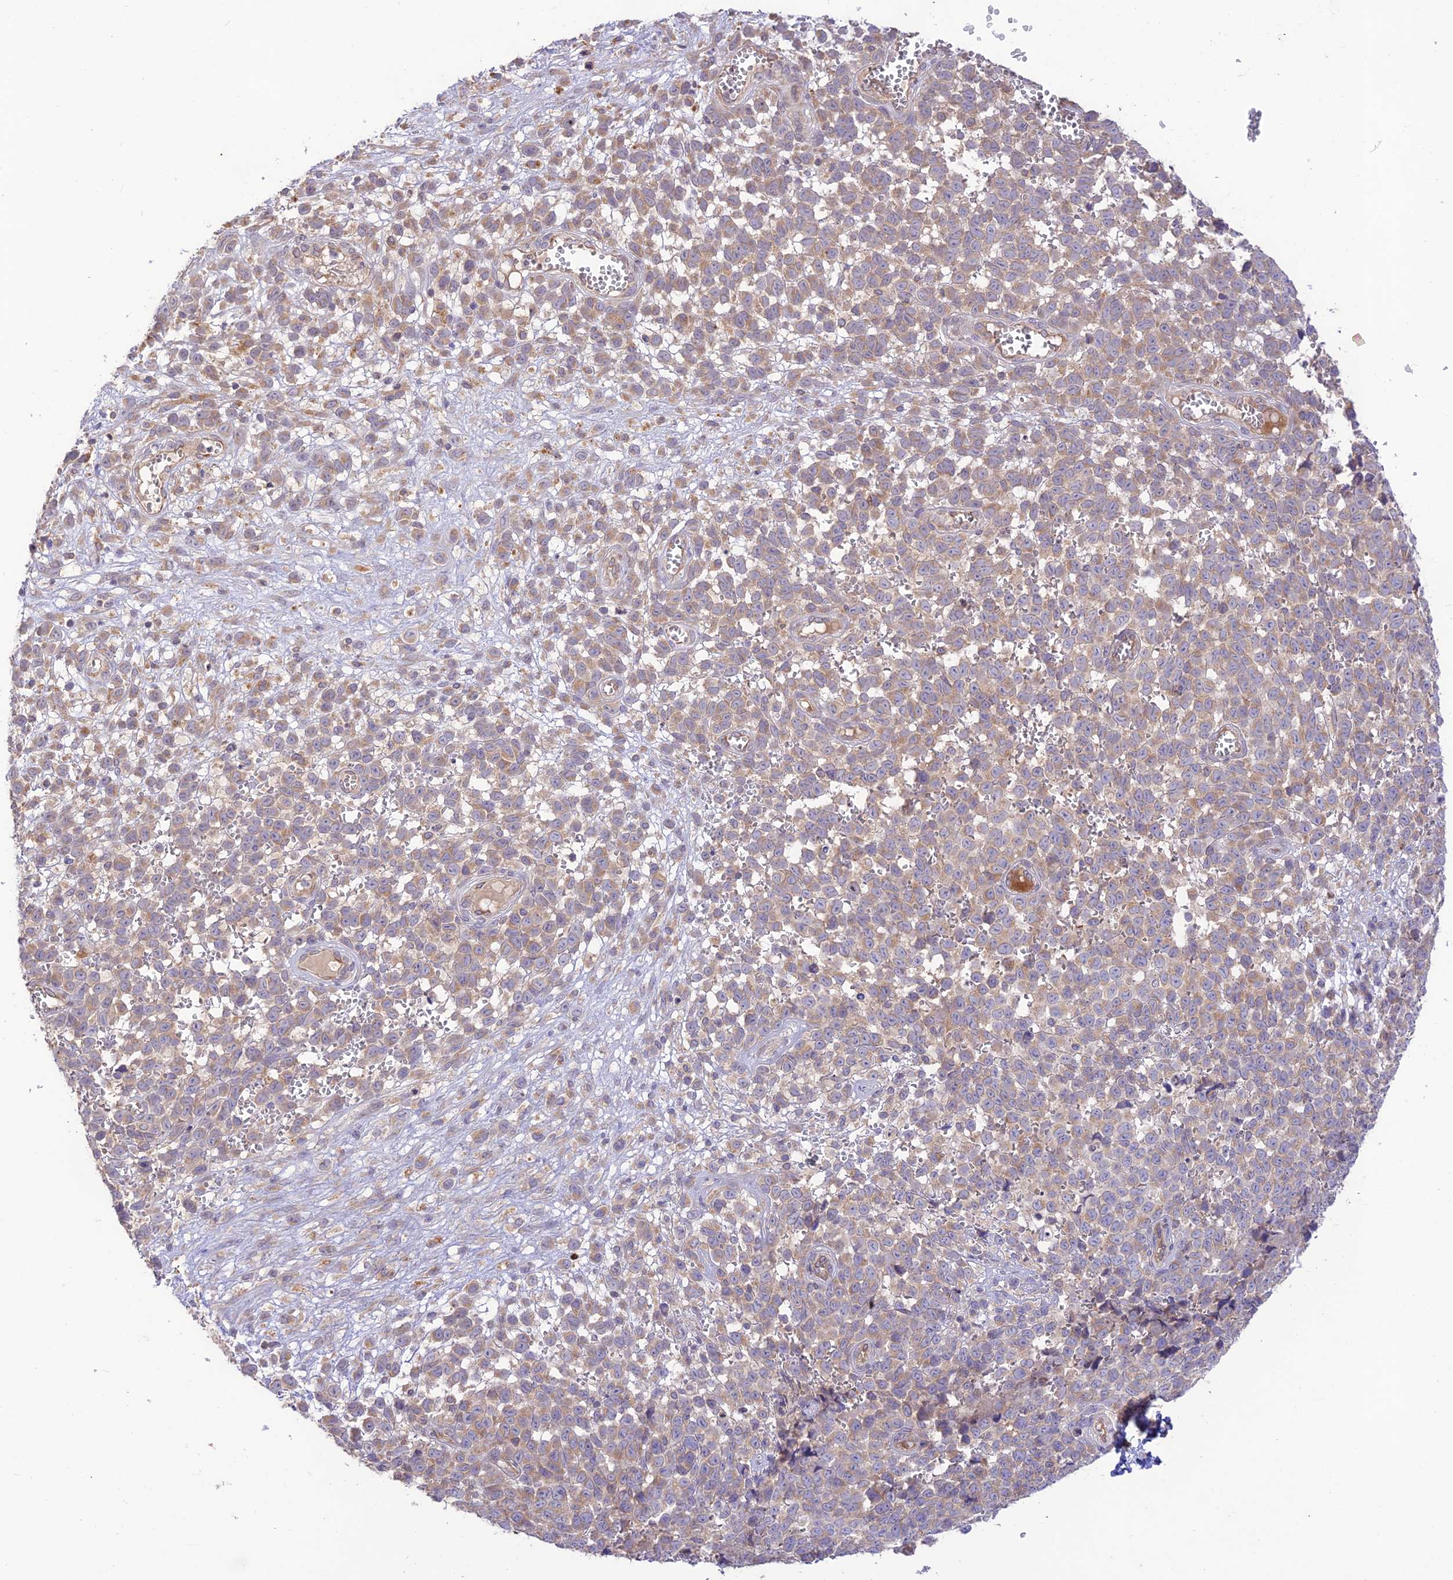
{"staining": {"intensity": "weak", "quantity": "<25%", "location": "cytoplasmic/membranous"}, "tissue": "melanoma", "cell_type": "Tumor cells", "image_type": "cancer", "snomed": [{"axis": "morphology", "description": "Malignant melanoma, NOS"}, {"axis": "topography", "description": "Nose, NOS"}], "caption": "This is a photomicrograph of immunohistochemistry staining of malignant melanoma, which shows no staining in tumor cells.", "gene": "TMEM259", "patient": {"sex": "female", "age": 48}}